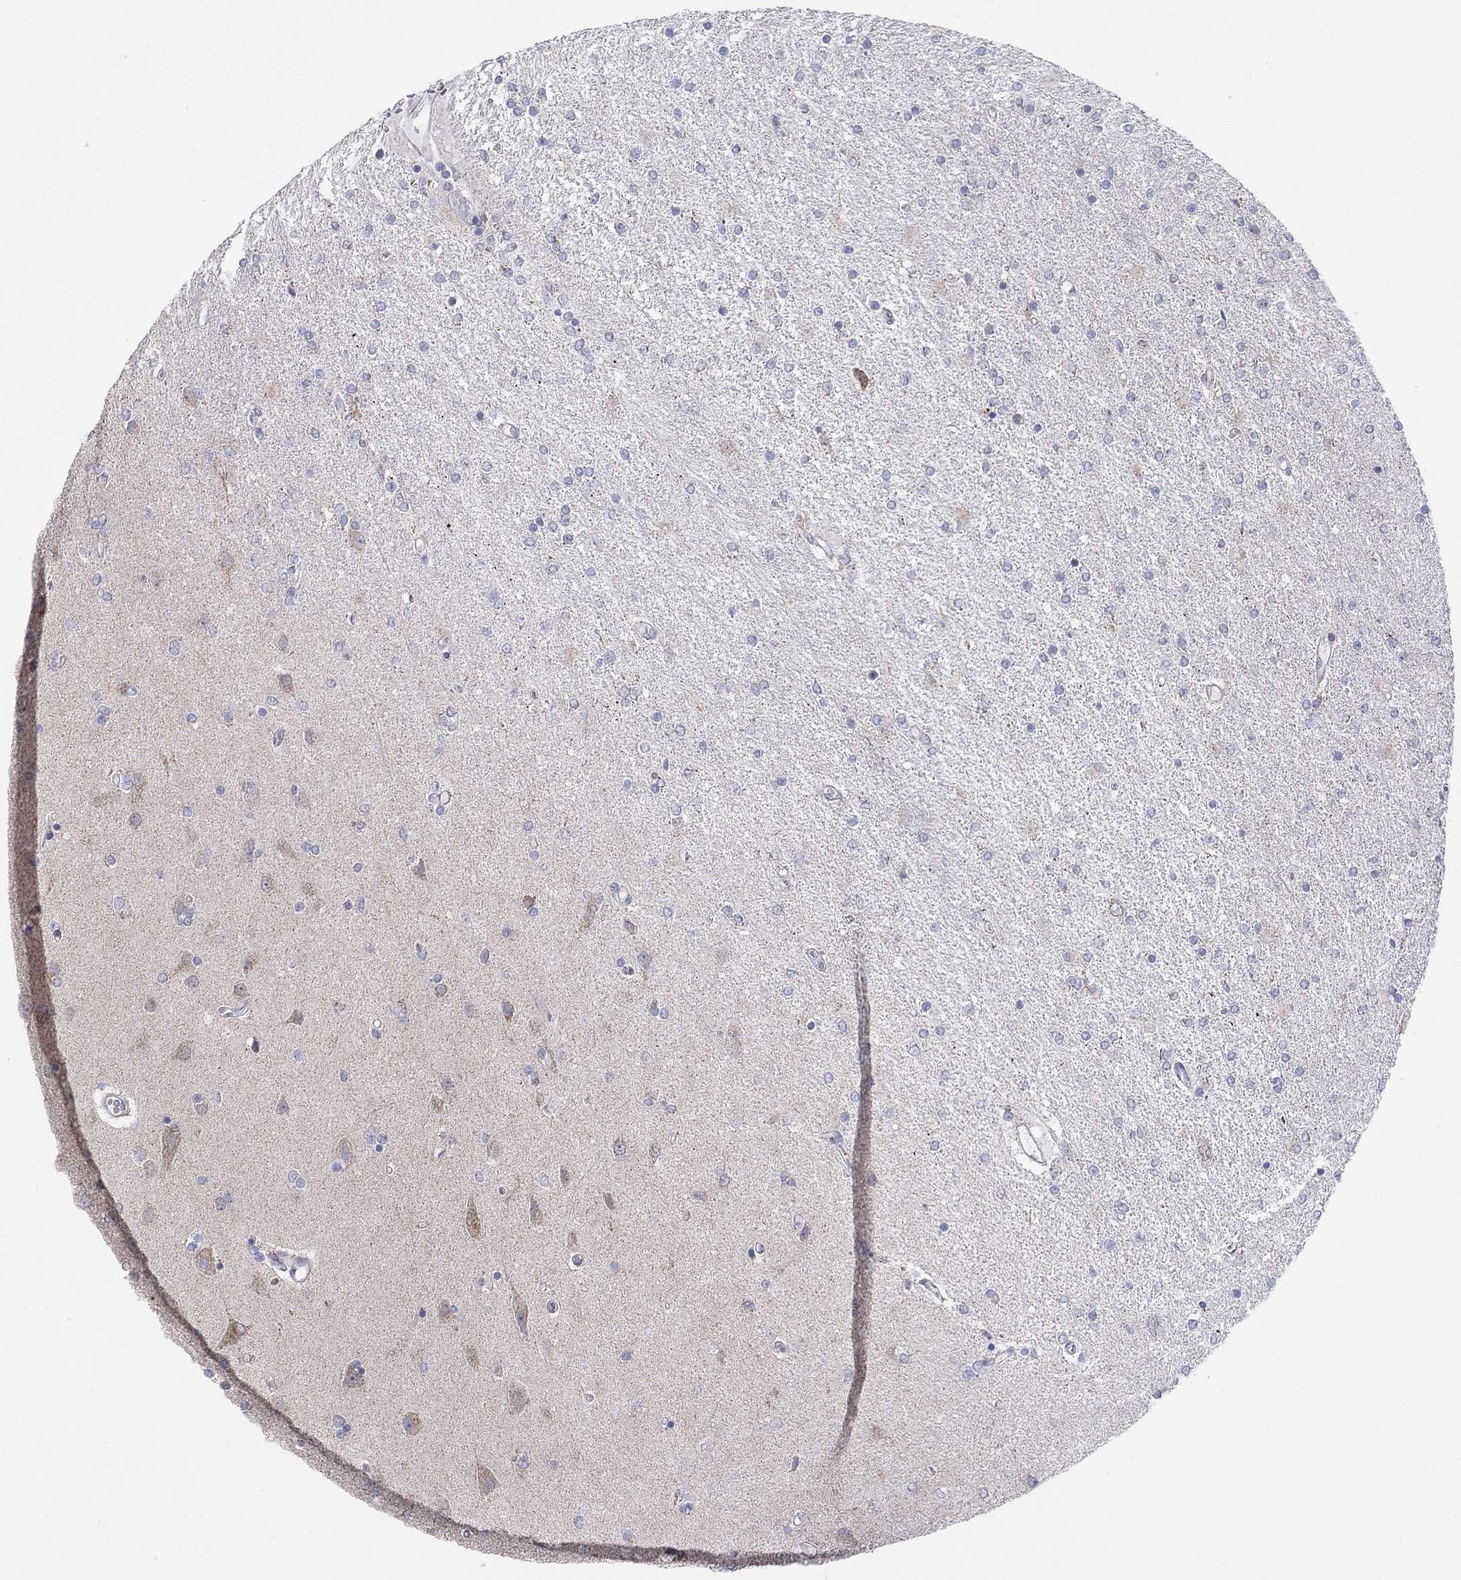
{"staining": {"intensity": "negative", "quantity": "none", "location": "none"}, "tissue": "glioma", "cell_type": "Tumor cells", "image_type": "cancer", "snomed": [{"axis": "morphology", "description": "Glioma, malignant, High grade"}, {"axis": "topography", "description": "Cerebral cortex"}], "caption": "High power microscopy image of an immunohistochemistry image of glioma, revealing no significant staining in tumor cells. The staining is performed using DAB (3,3'-diaminobenzidine) brown chromogen with nuclei counter-stained in using hematoxylin.", "gene": "KISS1R", "patient": {"sex": "male", "age": 70}}